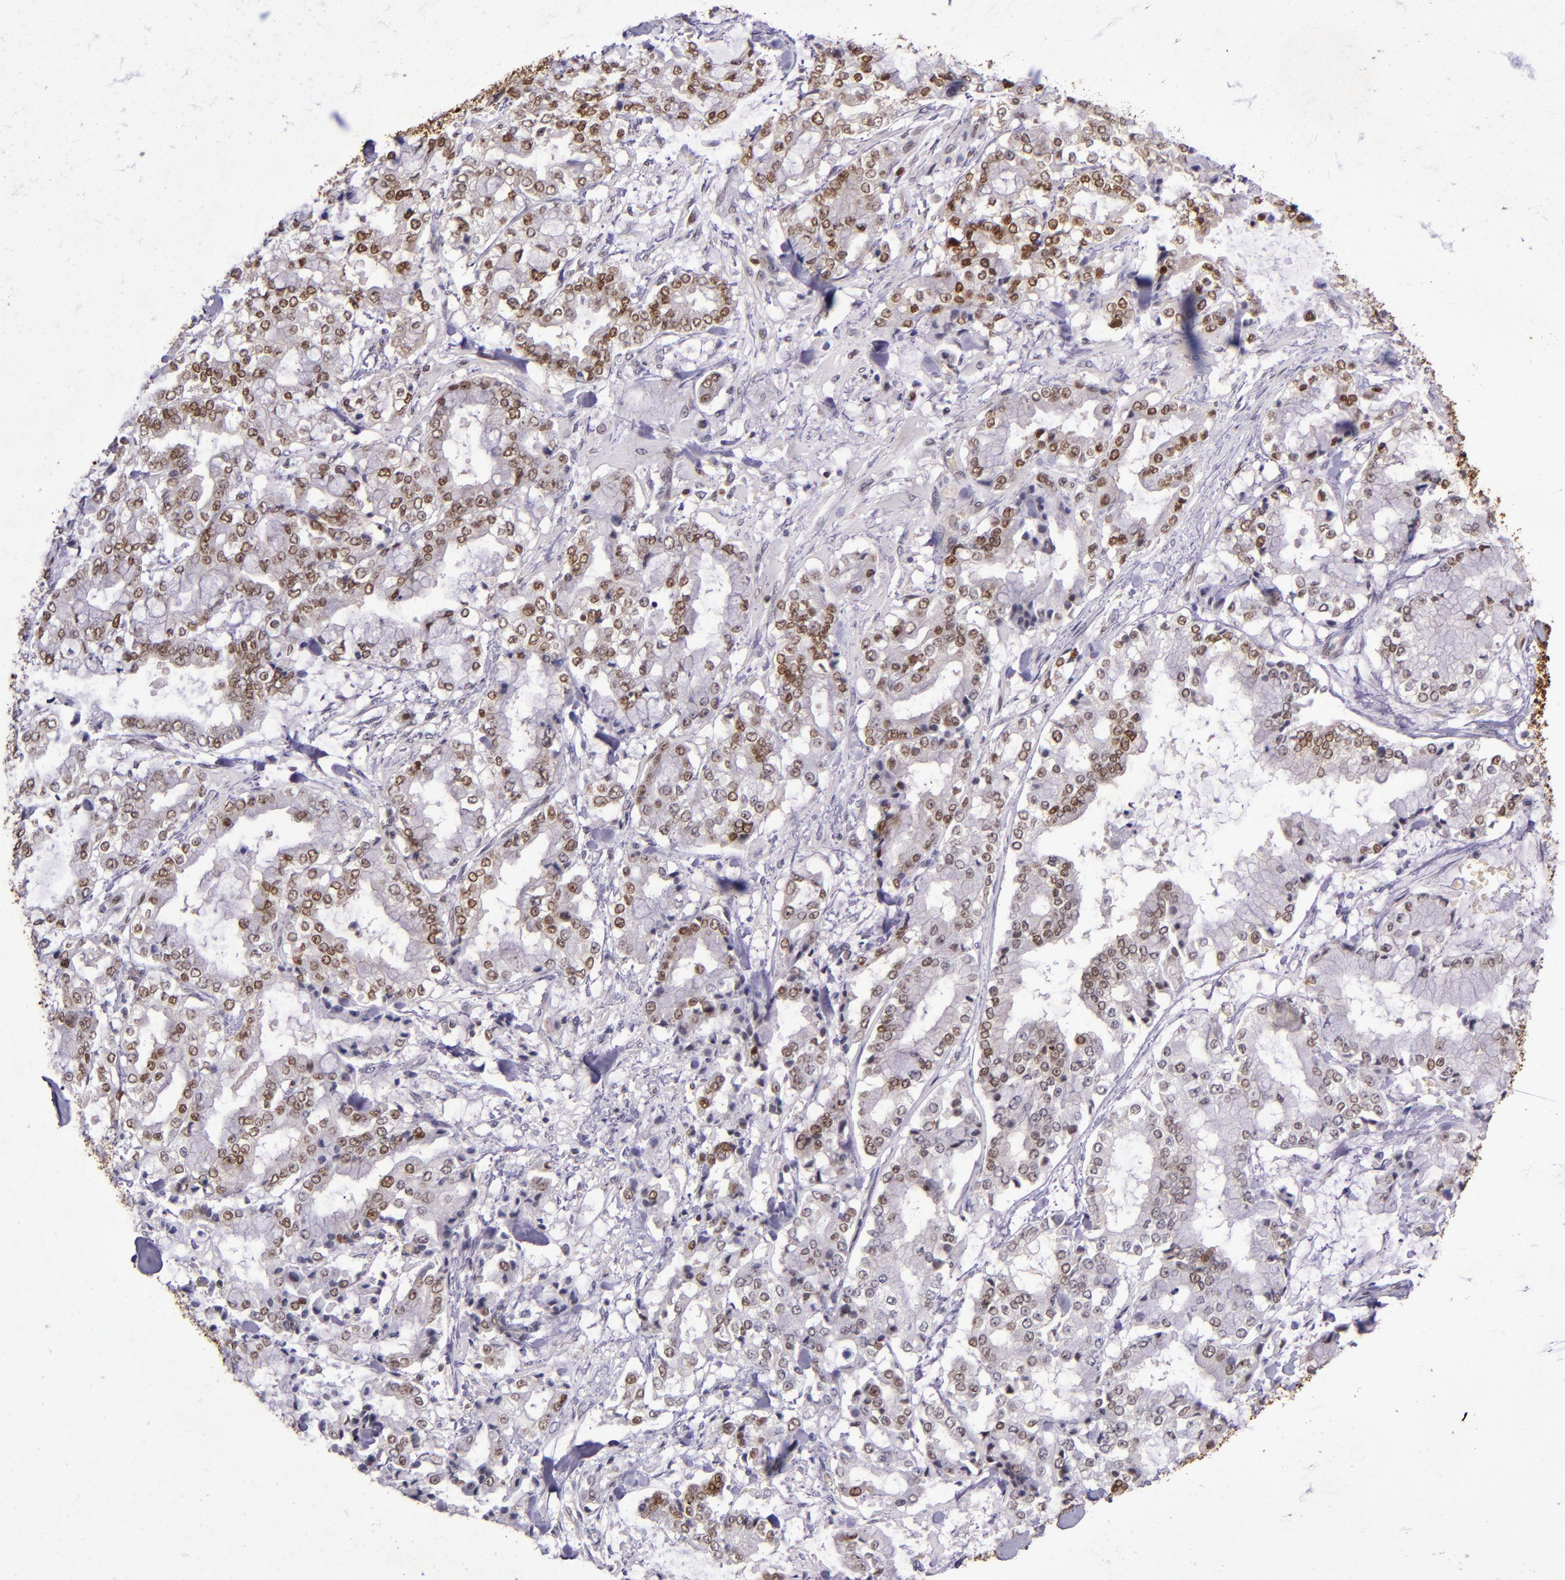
{"staining": {"intensity": "strong", "quantity": ">75%", "location": "nuclear"}, "tissue": "stomach cancer", "cell_type": "Tumor cells", "image_type": "cancer", "snomed": [{"axis": "morphology", "description": "Normal tissue, NOS"}, {"axis": "morphology", "description": "Adenocarcinoma, NOS"}, {"axis": "topography", "description": "Stomach, upper"}, {"axis": "topography", "description": "Stomach"}], "caption": "Immunohistochemistry image of neoplastic tissue: adenocarcinoma (stomach) stained using immunohistochemistry (IHC) displays high levels of strong protein expression localized specifically in the nuclear of tumor cells, appearing as a nuclear brown color.", "gene": "MGMT", "patient": {"sex": "male", "age": 76}}